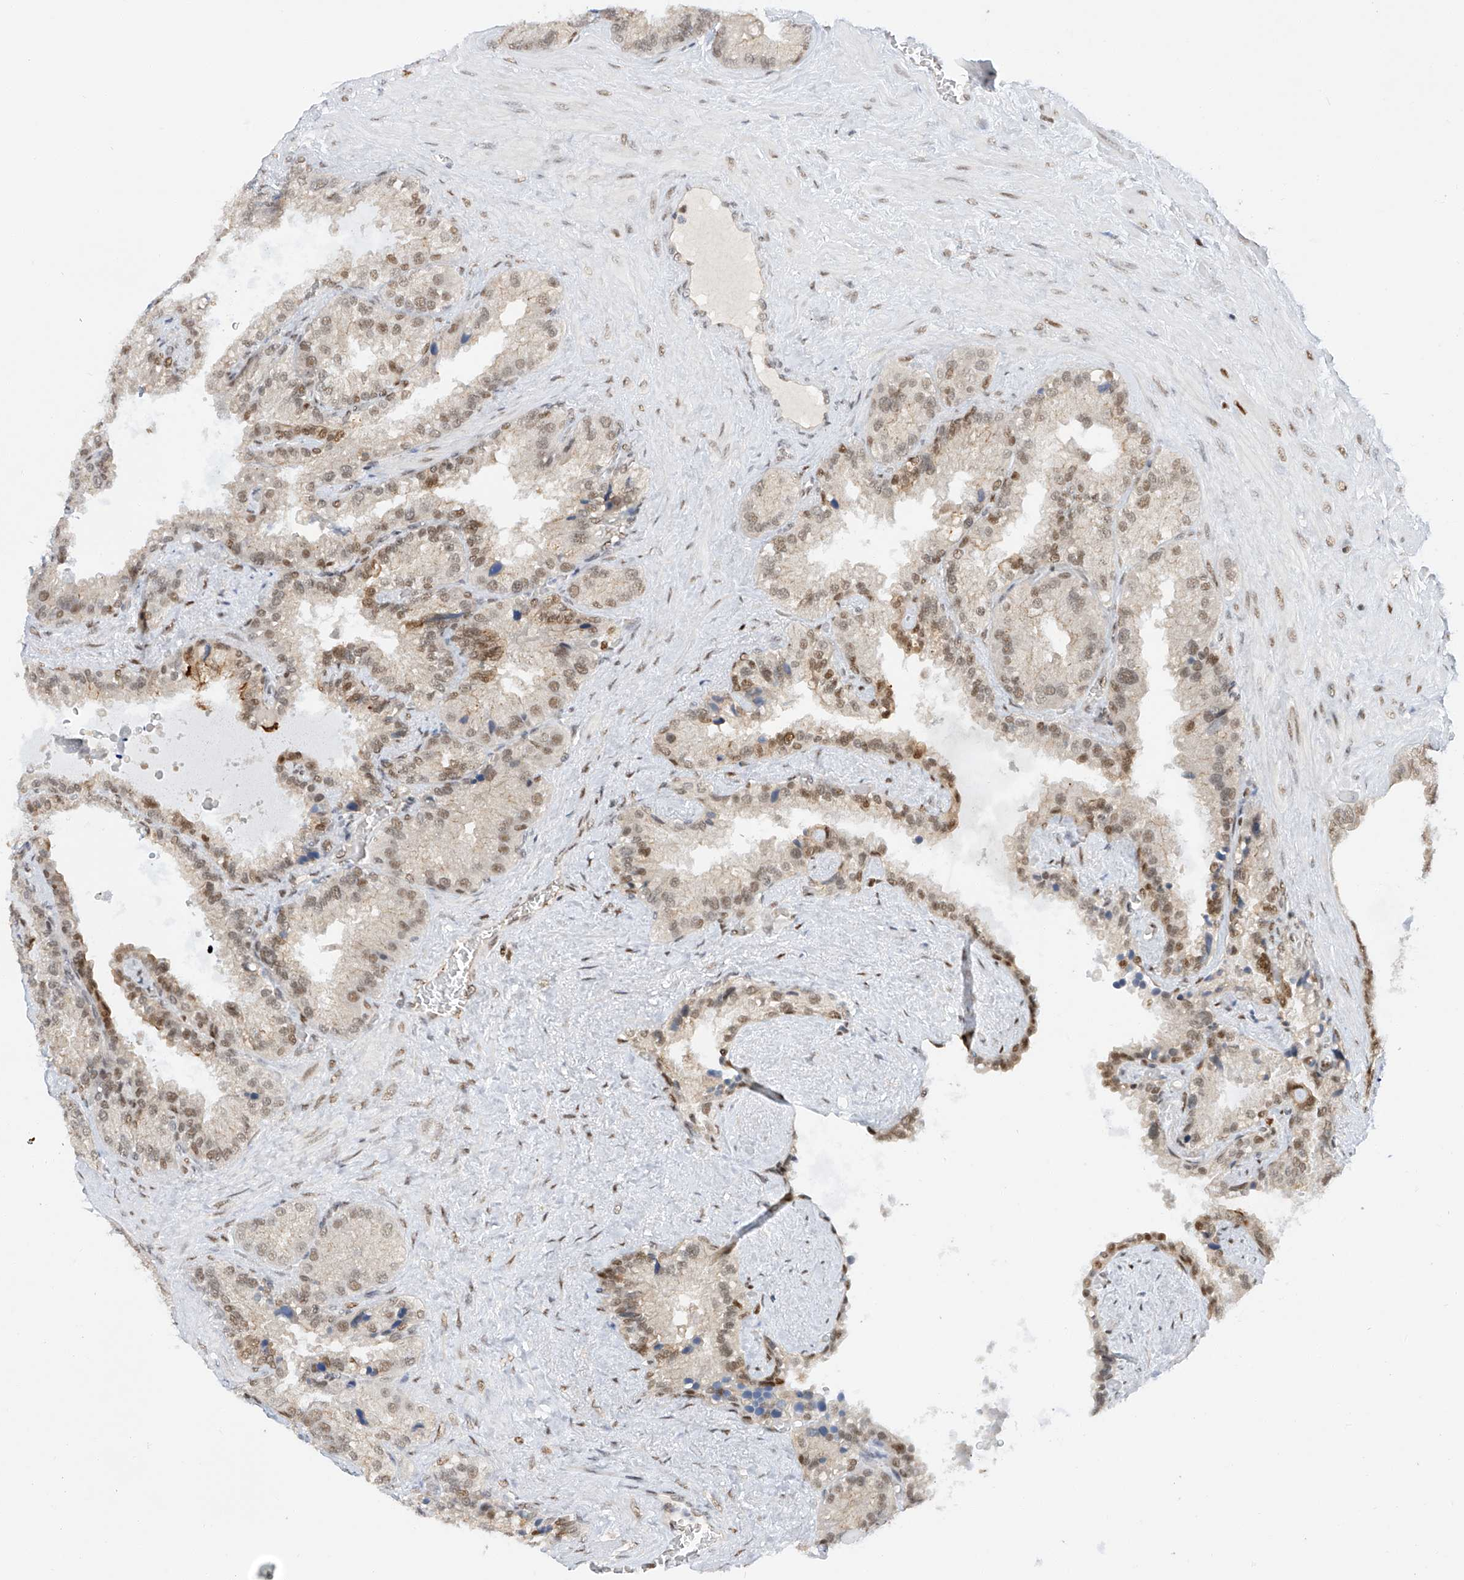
{"staining": {"intensity": "moderate", "quantity": ">75%", "location": "nuclear"}, "tissue": "seminal vesicle", "cell_type": "Glandular cells", "image_type": "normal", "snomed": [{"axis": "morphology", "description": "Normal tissue, NOS"}, {"axis": "topography", "description": "Prostate"}, {"axis": "topography", "description": "Seminal veicle"}], "caption": "The image displays immunohistochemical staining of normal seminal vesicle. There is moderate nuclear staining is seen in about >75% of glandular cells.", "gene": "POGK", "patient": {"sex": "male", "age": 68}}